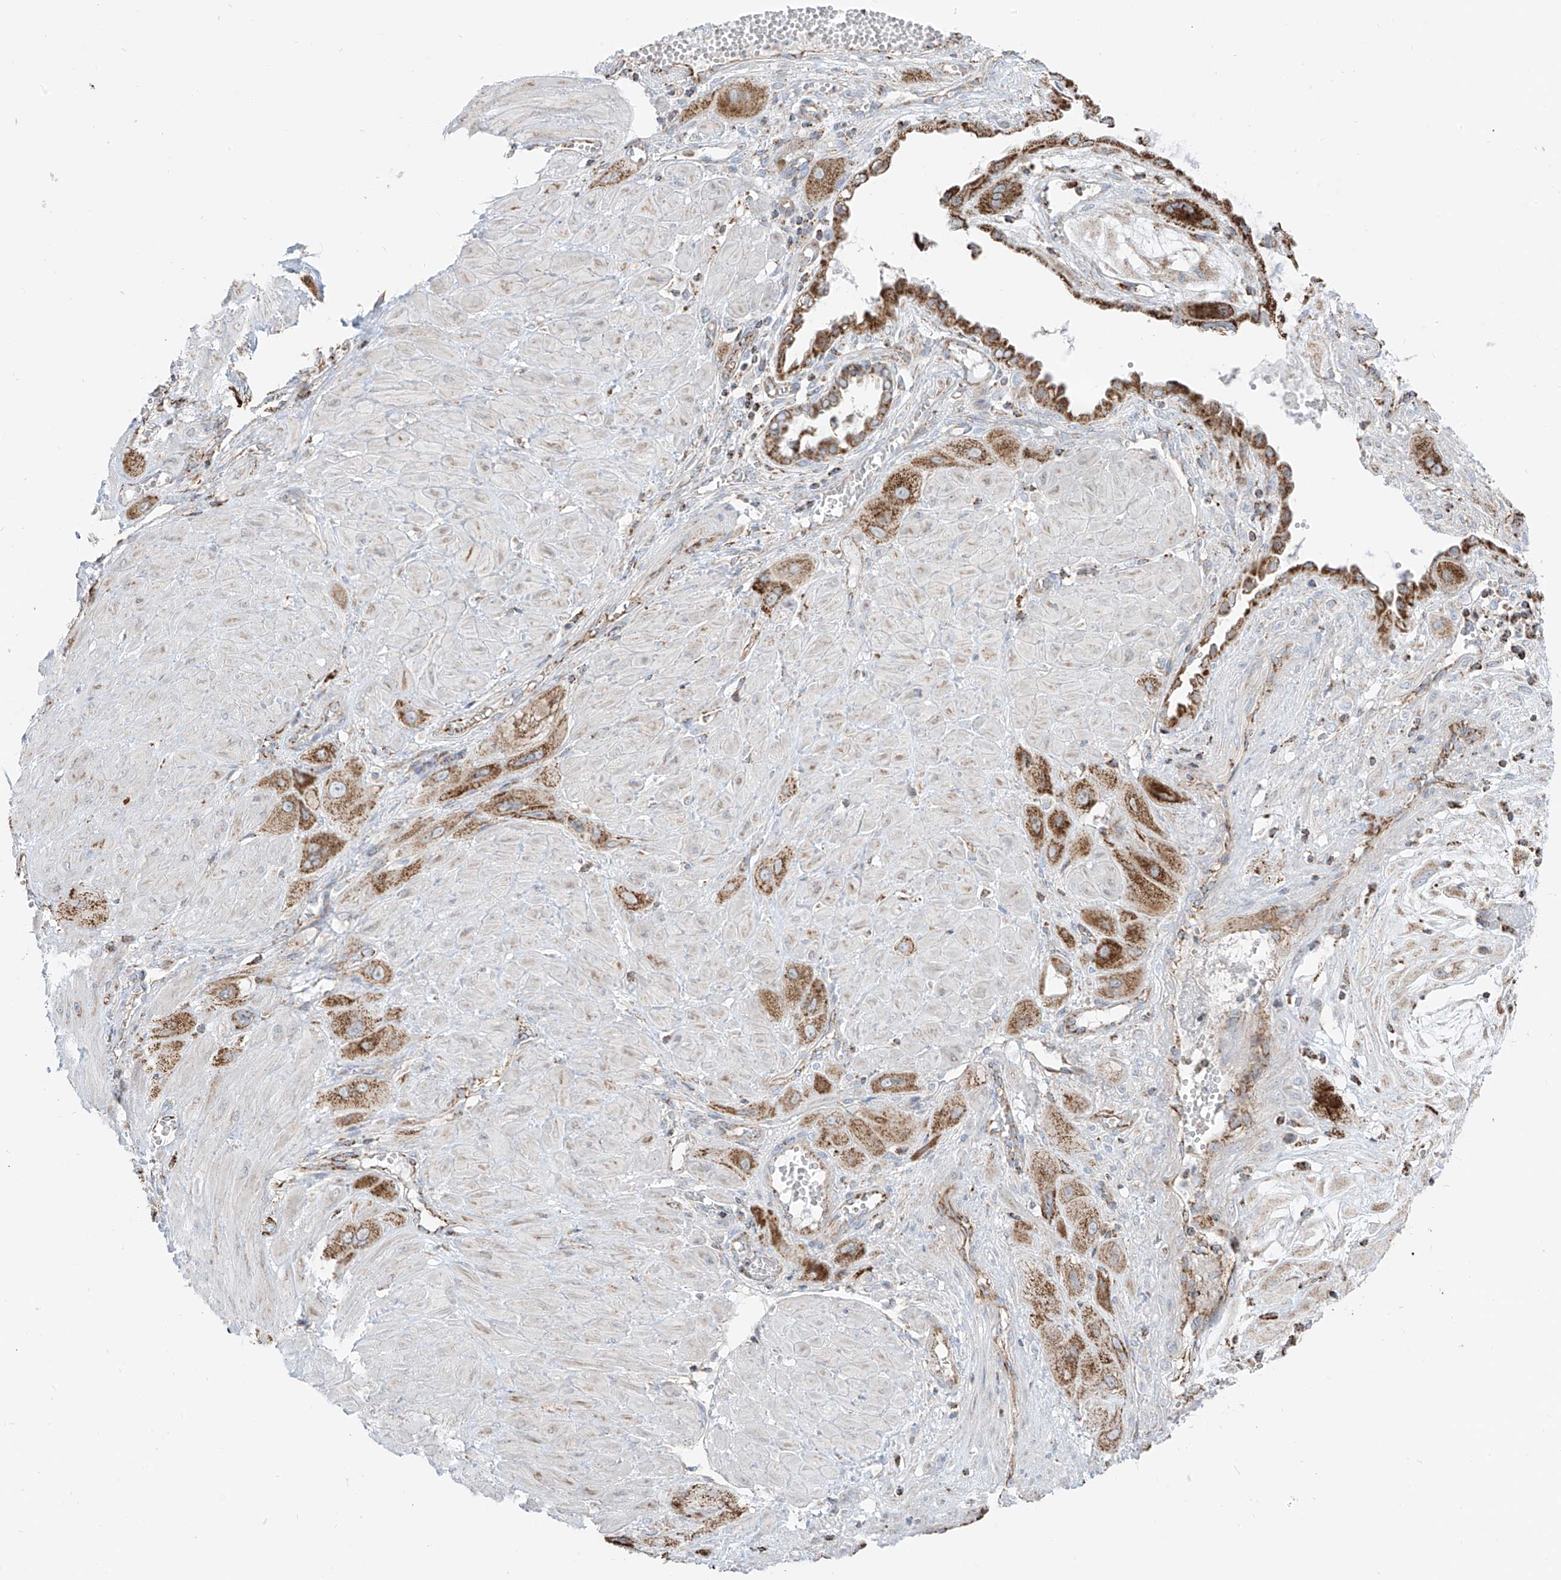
{"staining": {"intensity": "moderate", "quantity": ">75%", "location": "cytoplasmic/membranous"}, "tissue": "cervical cancer", "cell_type": "Tumor cells", "image_type": "cancer", "snomed": [{"axis": "morphology", "description": "Squamous cell carcinoma, NOS"}, {"axis": "topography", "description": "Cervix"}], "caption": "This image demonstrates cervical cancer (squamous cell carcinoma) stained with immunohistochemistry (IHC) to label a protein in brown. The cytoplasmic/membranous of tumor cells show moderate positivity for the protein. Nuclei are counter-stained blue.", "gene": "ETHE1", "patient": {"sex": "female", "age": 34}}